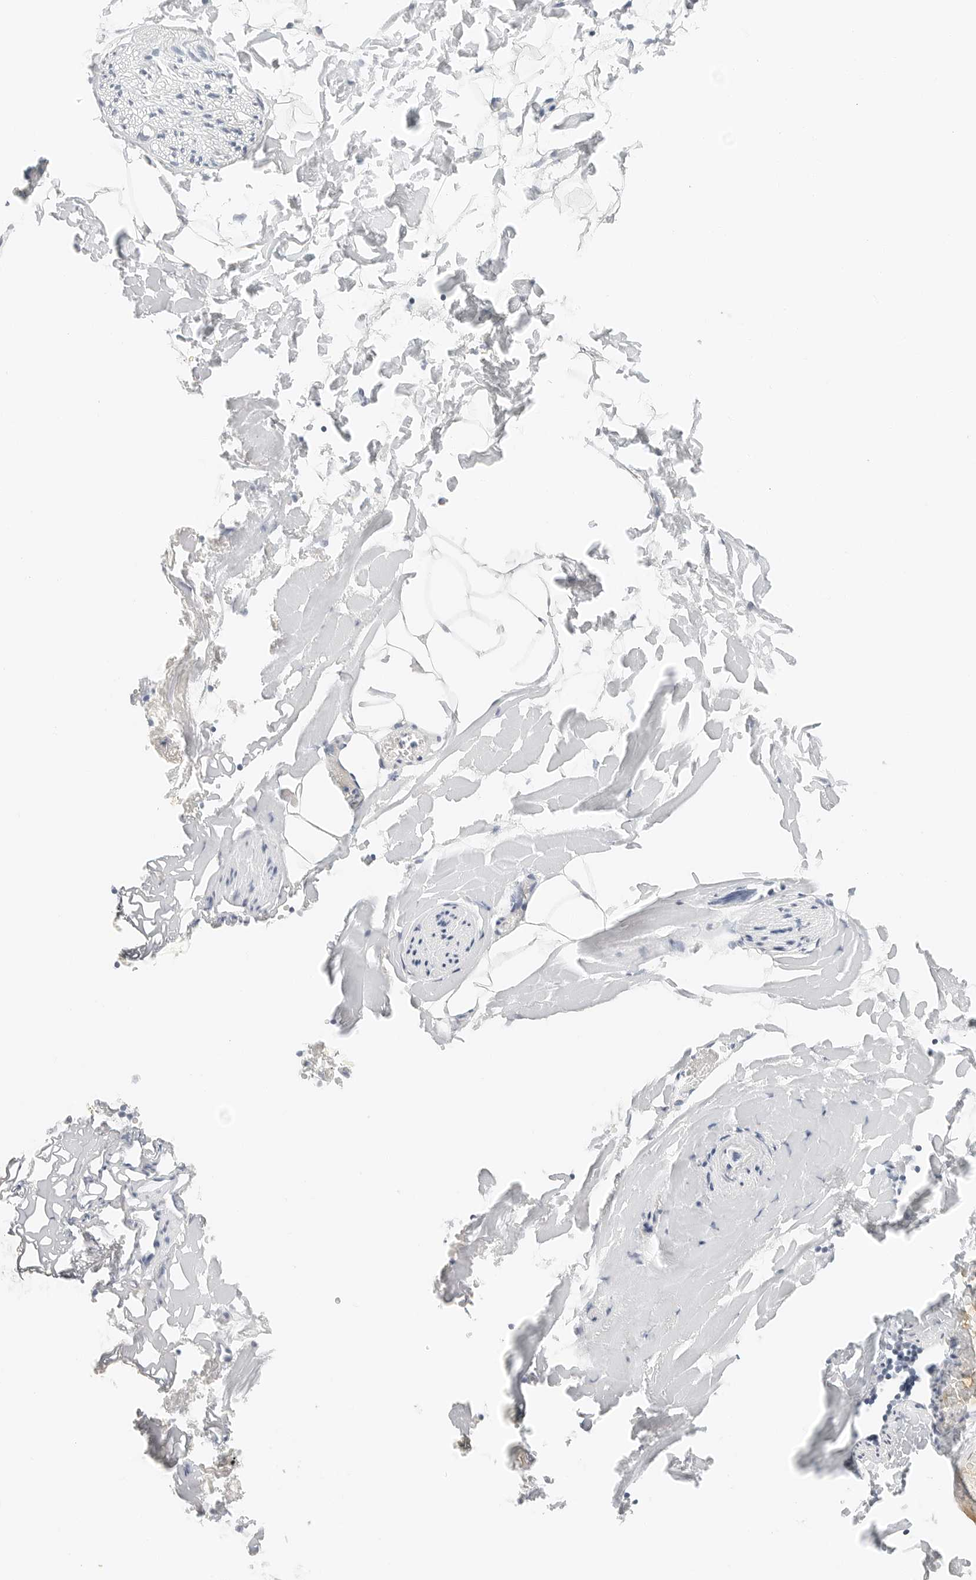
{"staining": {"intensity": "negative", "quantity": "none", "location": "none"}, "tissue": "adipose tissue", "cell_type": "Adipocytes", "image_type": "normal", "snomed": [{"axis": "morphology", "description": "Normal tissue, NOS"}, {"axis": "morphology", "description": "Adenocarcinoma, NOS"}, {"axis": "topography", "description": "Smooth muscle"}, {"axis": "topography", "description": "Colon"}], "caption": "Adipocytes show no significant staining in normal adipose tissue. (DAB (3,3'-diaminobenzidine) immunohistochemistry visualized using brightfield microscopy, high magnification).", "gene": "NEO1", "patient": {"sex": "male", "age": 14}}